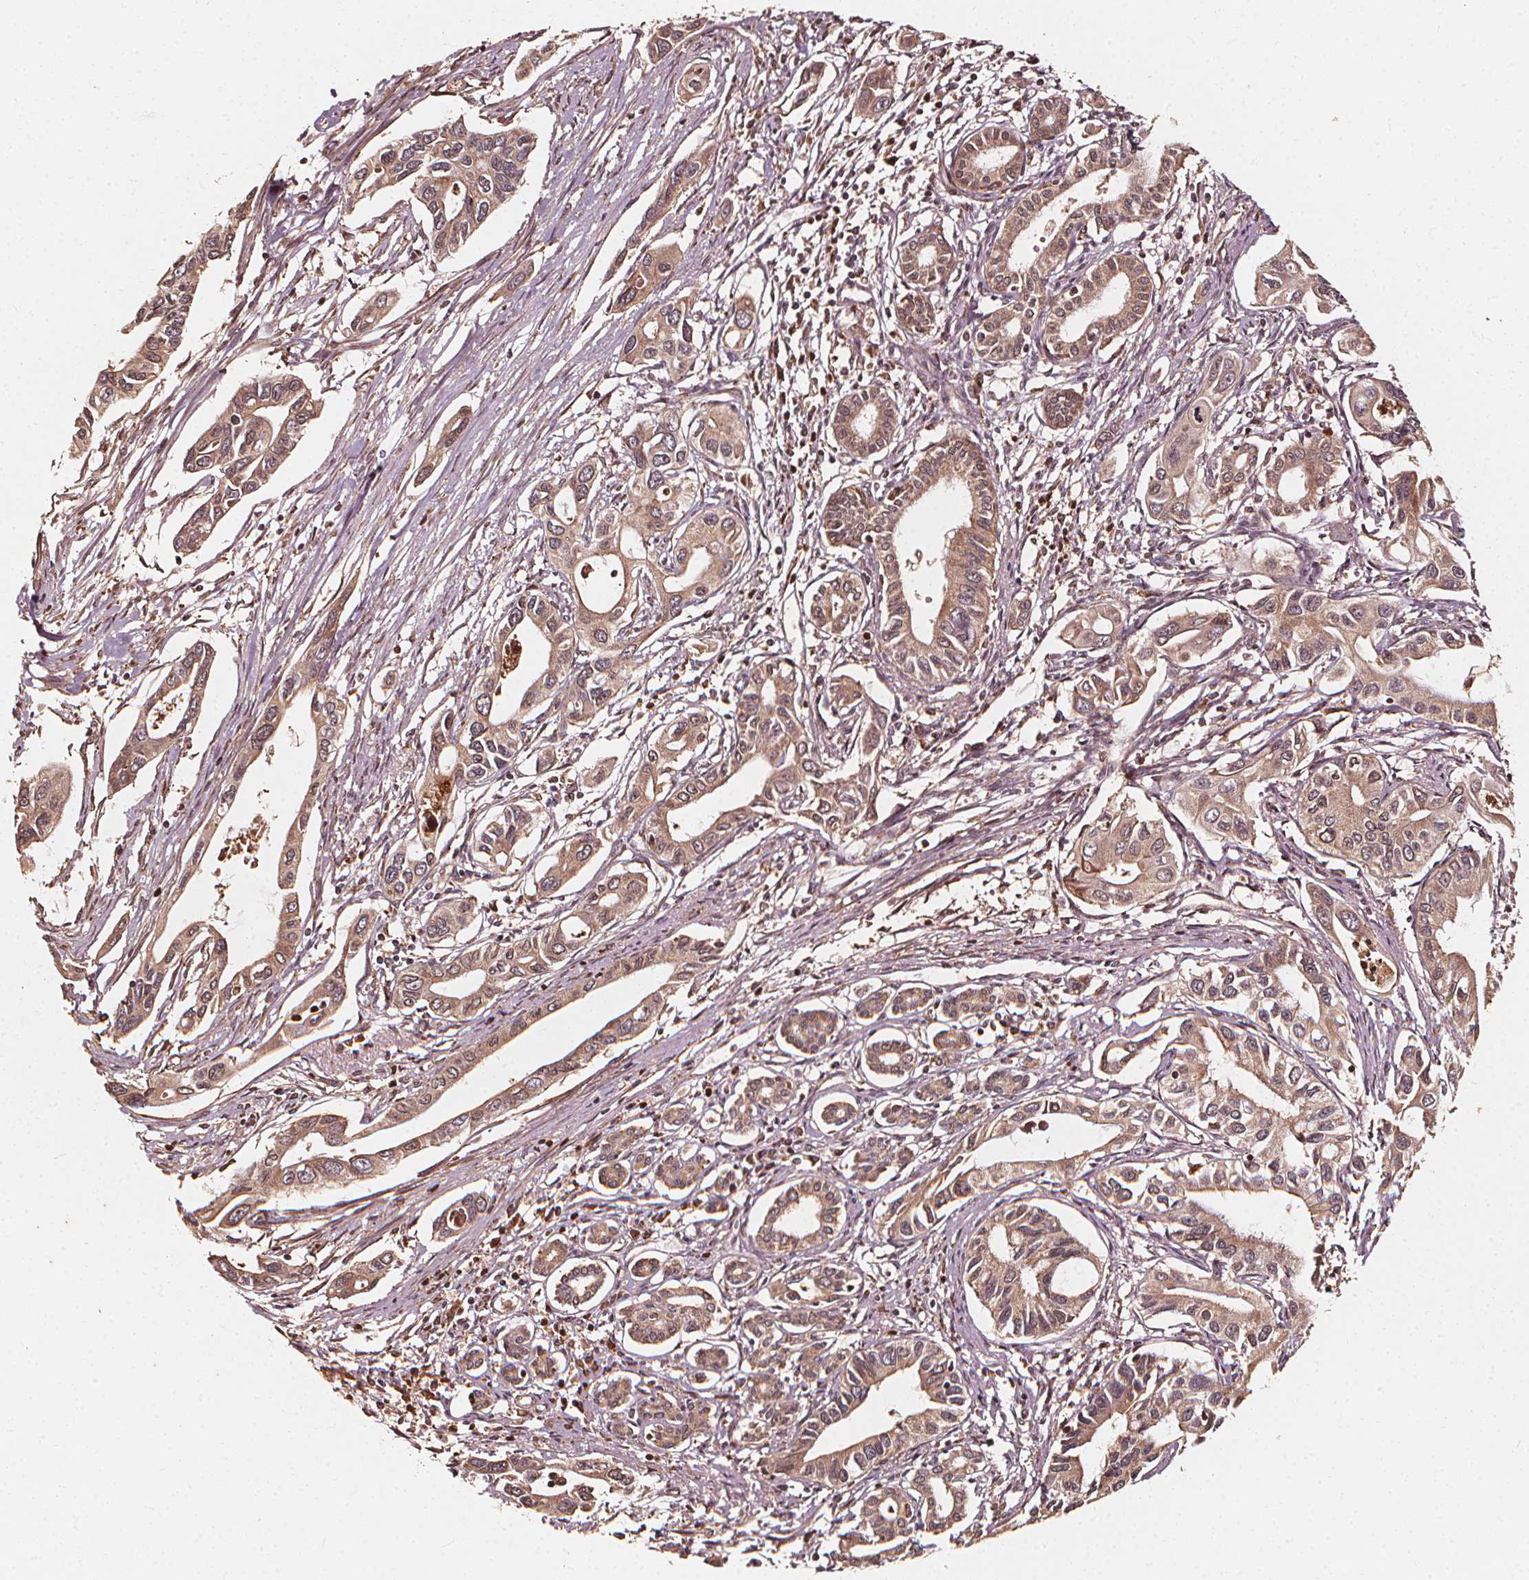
{"staining": {"intensity": "weak", "quantity": ">75%", "location": "cytoplasmic/membranous"}, "tissue": "pancreatic cancer", "cell_type": "Tumor cells", "image_type": "cancer", "snomed": [{"axis": "morphology", "description": "Adenocarcinoma, NOS"}, {"axis": "topography", "description": "Pancreas"}], "caption": "DAB (3,3'-diaminobenzidine) immunohistochemical staining of human adenocarcinoma (pancreatic) reveals weak cytoplasmic/membranous protein positivity in about >75% of tumor cells.", "gene": "NPC1", "patient": {"sex": "male", "age": 60}}